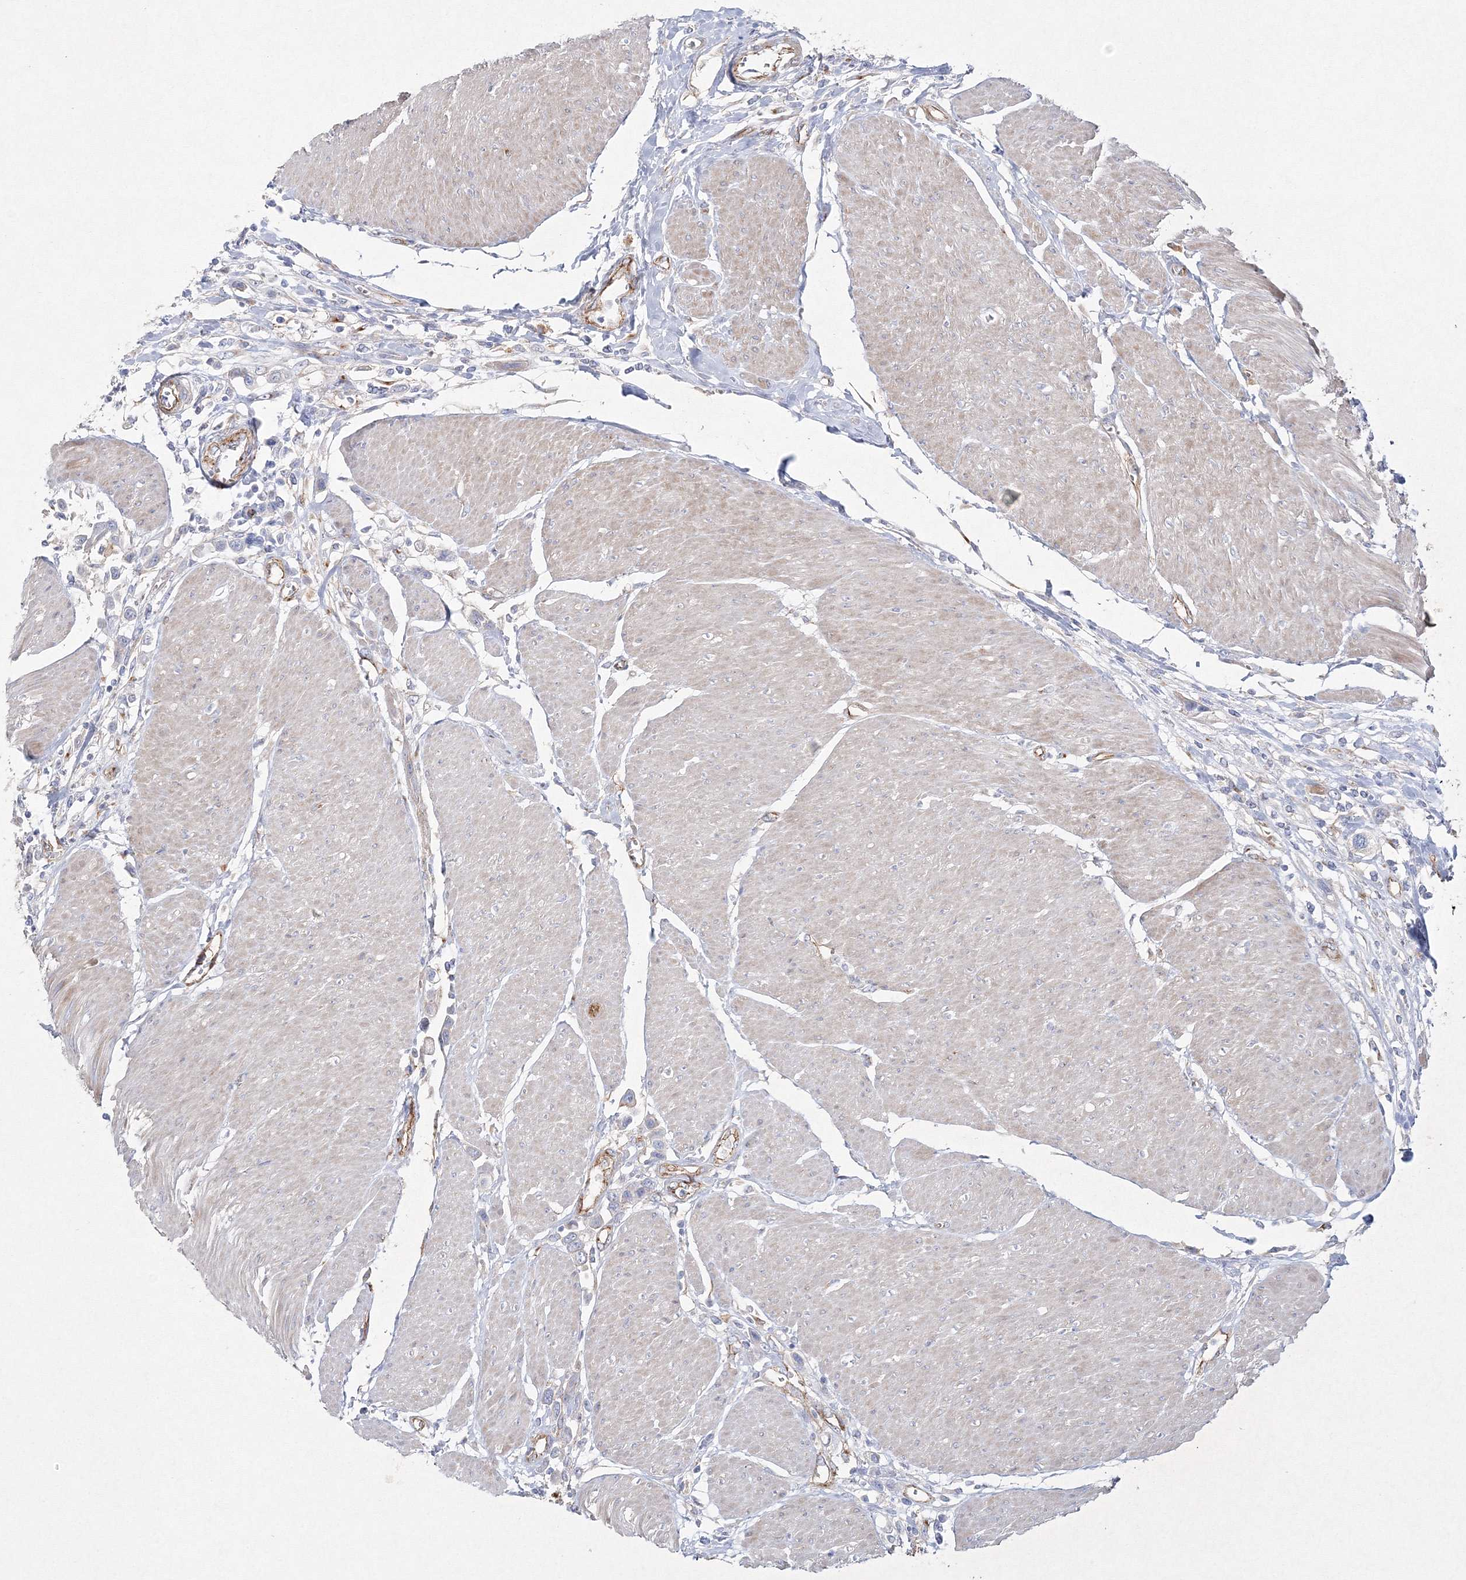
{"staining": {"intensity": "negative", "quantity": "none", "location": "none"}, "tissue": "urothelial cancer", "cell_type": "Tumor cells", "image_type": "cancer", "snomed": [{"axis": "morphology", "description": "Urothelial carcinoma, High grade"}, {"axis": "topography", "description": "Urinary bladder"}], "caption": "High power microscopy photomicrograph of an immunohistochemistry (IHC) histopathology image of urothelial carcinoma (high-grade), revealing no significant expression in tumor cells.", "gene": "NAA40", "patient": {"sex": "male", "age": 50}}